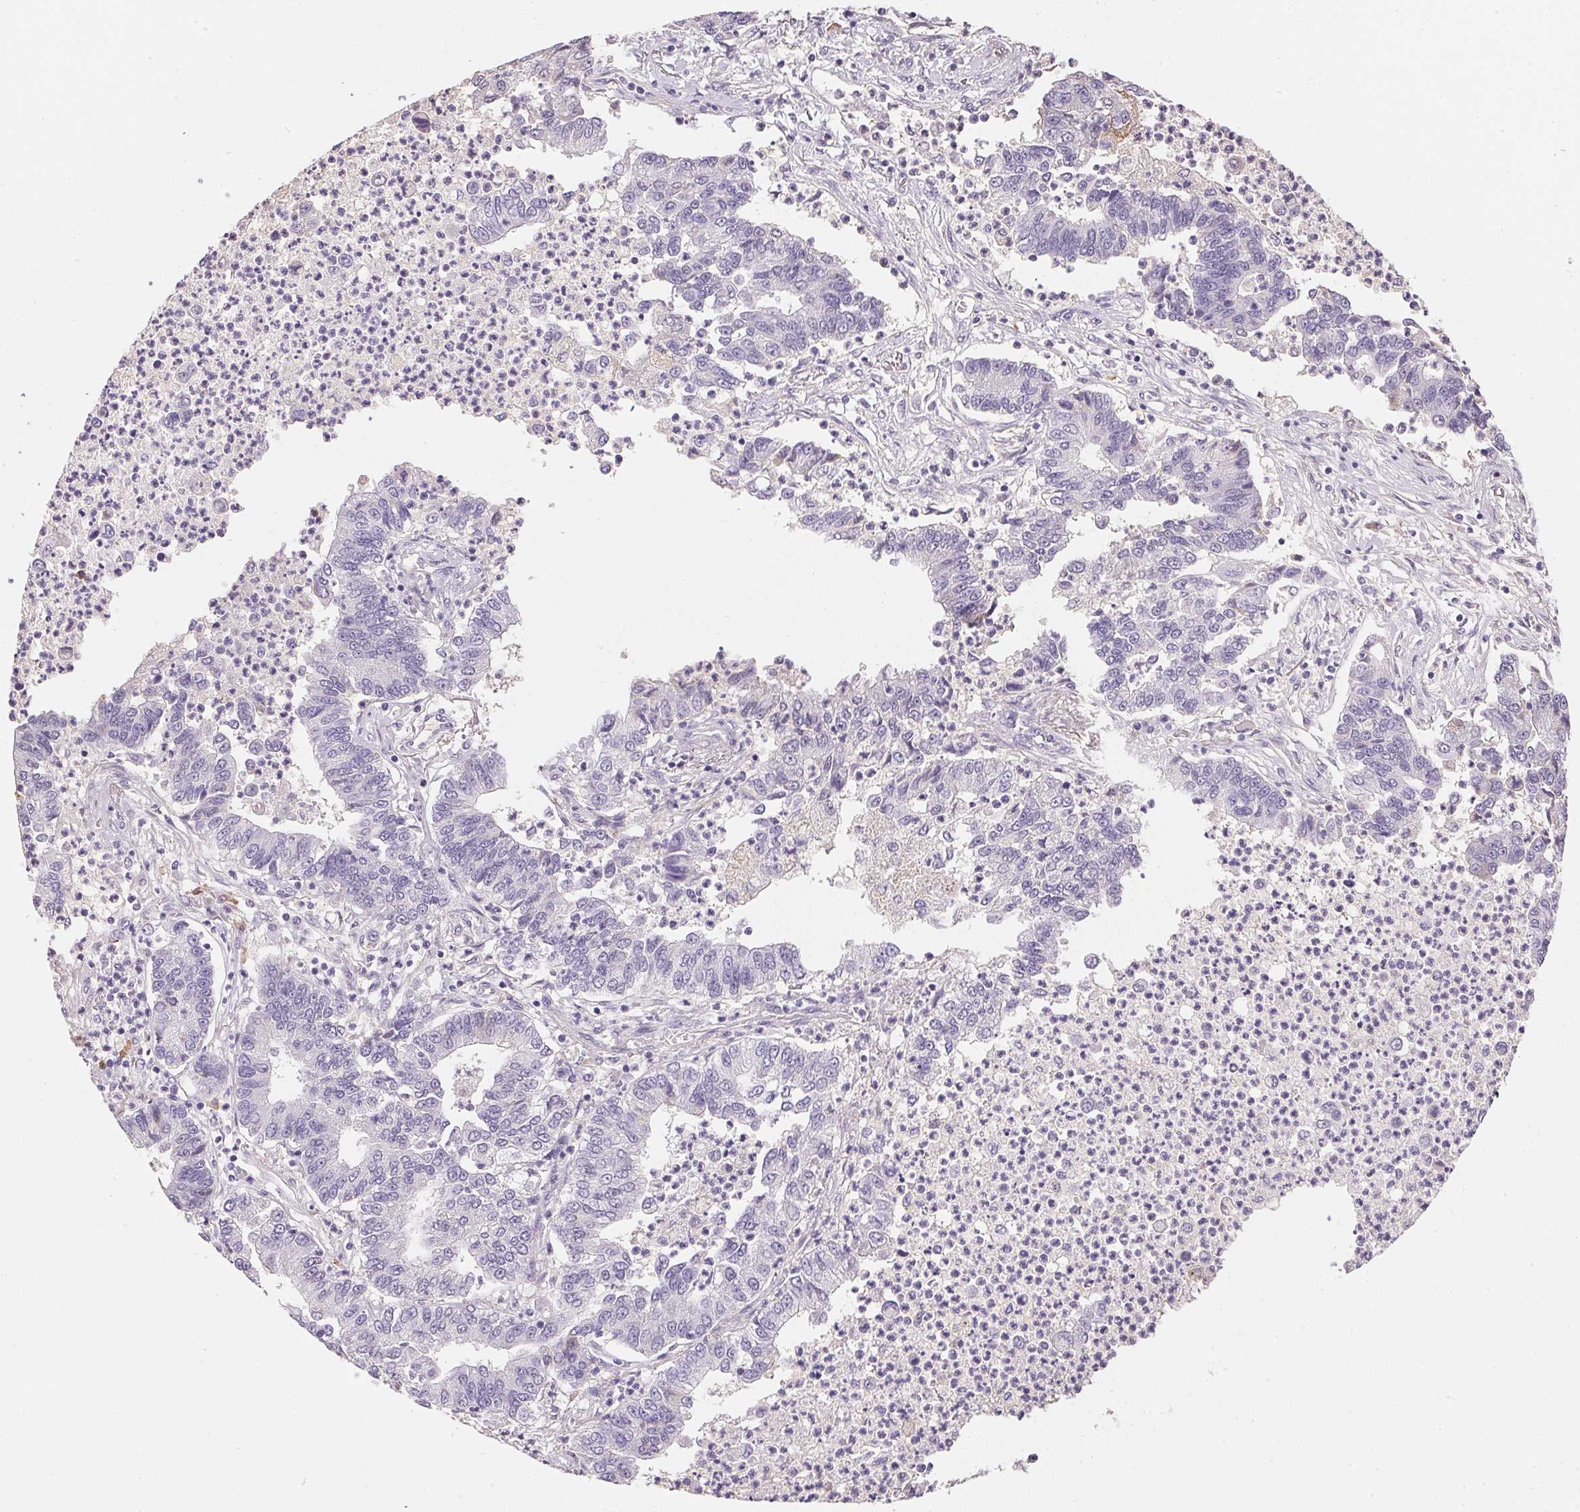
{"staining": {"intensity": "negative", "quantity": "none", "location": "none"}, "tissue": "lung cancer", "cell_type": "Tumor cells", "image_type": "cancer", "snomed": [{"axis": "morphology", "description": "Adenocarcinoma, NOS"}, {"axis": "topography", "description": "Lung"}], "caption": "DAB immunohistochemical staining of human lung cancer demonstrates no significant expression in tumor cells.", "gene": "FNDC4", "patient": {"sex": "female", "age": 57}}